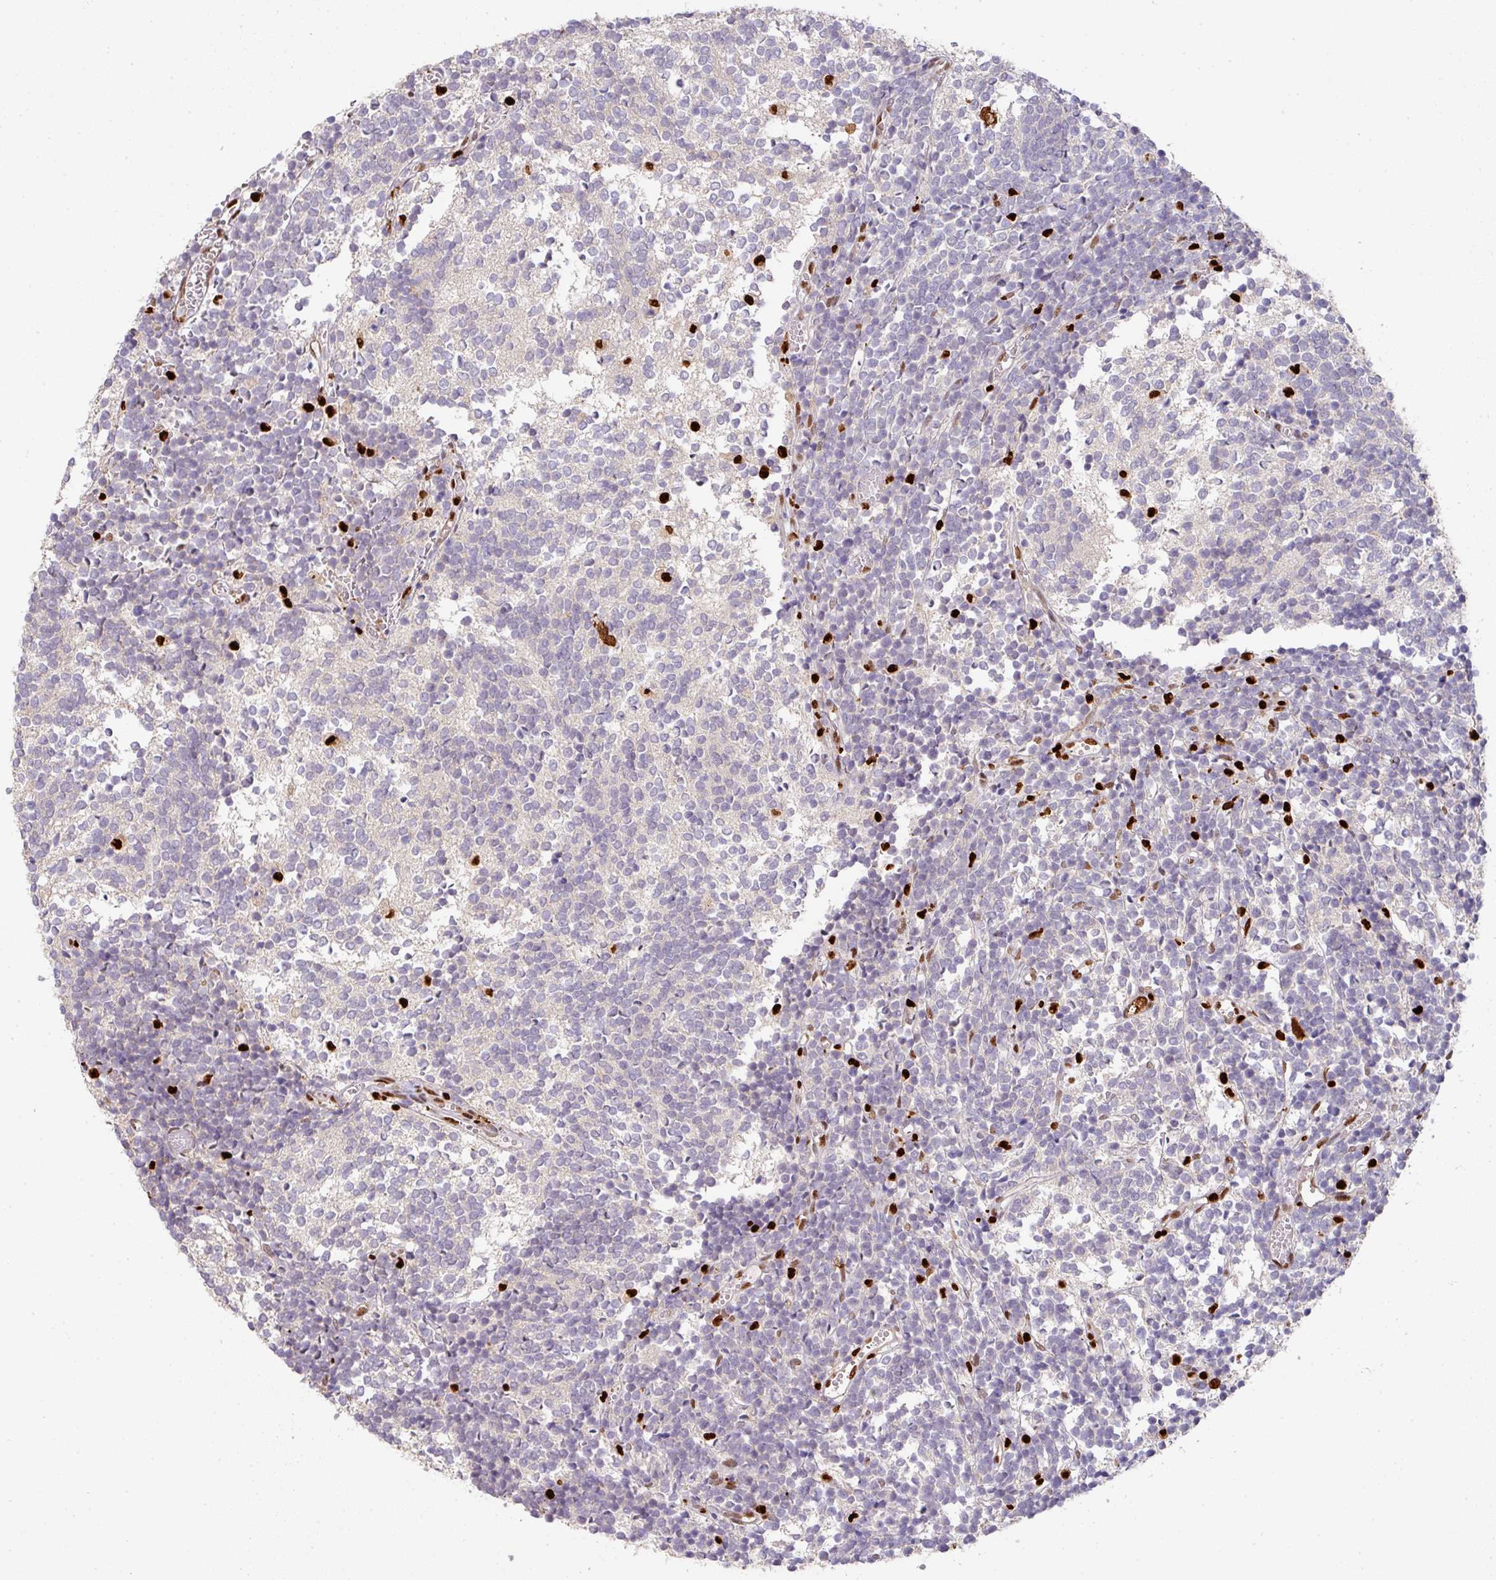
{"staining": {"intensity": "strong", "quantity": "<25%", "location": "nuclear"}, "tissue": "glioma", "cell_type": "Tumor cells", "image_type": "cancer", "snomed": [{"axis": "morphology", "description": "Glioma, malignant, Low grade"}, {"axis": "topography", "description": "Brain"}], "caption": "Immunohistochemical staining of human low-grade glioma (malignant) displays strong nuclear protein positivity in approximately <25% of tumor cells.", "gene": "SAMHD1", "patient": {"sex": "female", "age": 1}}